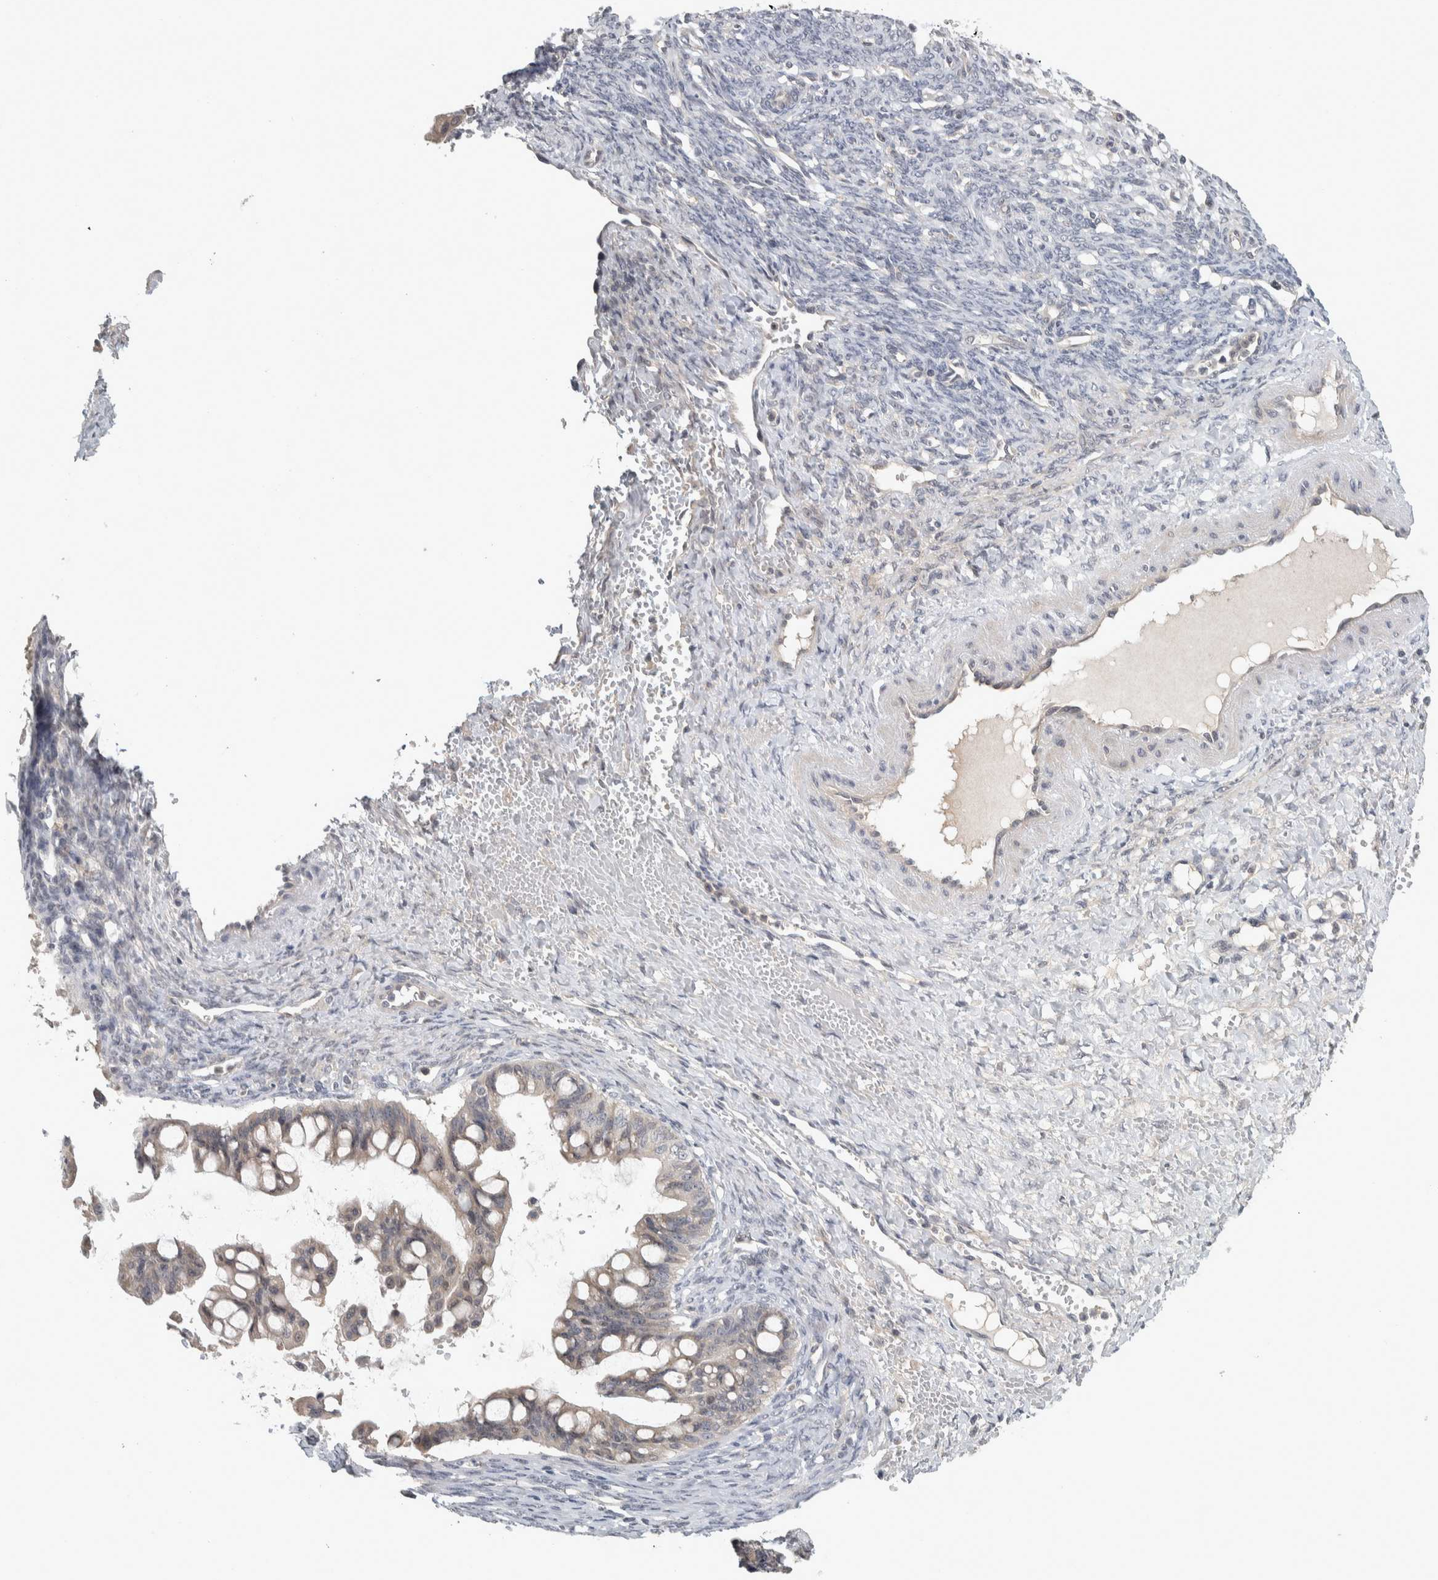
{"staining": {"intensity": "negative", "quantity": "none", "location": "none"}, "tissue": "ovarian cancer", "cell_type": "Tumor cells", "image_type": "cancer", "snomed": [{"axis": "morphology", "description": "Cystadenocarcinoma, mucinous, NOS"}, {"axis": "topography", "description": "Ovary"}], "caption": "This photomicrograph is of ovarian cancer stained with IHC to label a protein in brown with the nuclei are counter-stained blue. There is no positivity in tumor cells.", "gene": "AFP", "patient": {"sex": "female", "age": 73}}